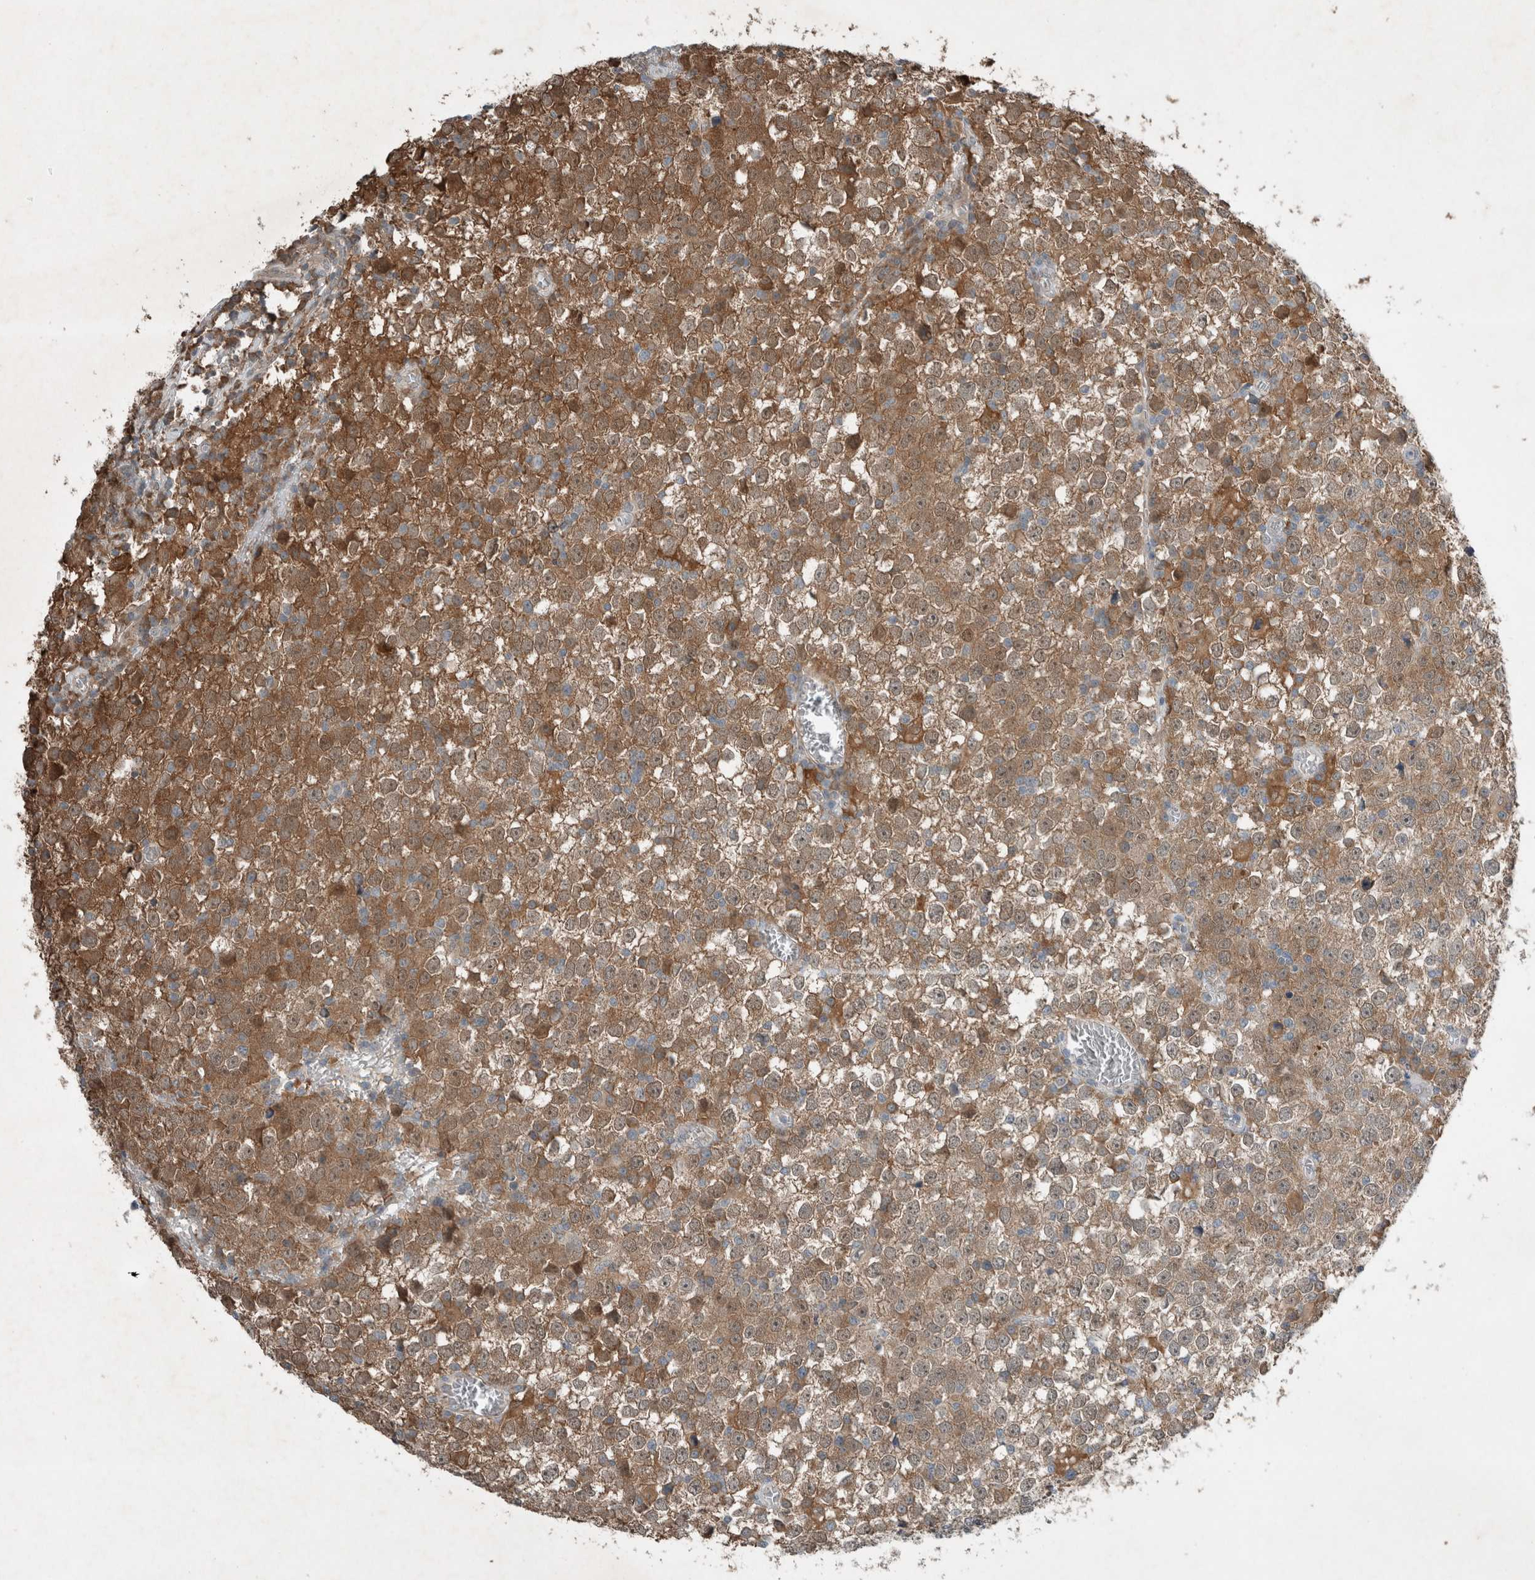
{"staining": {"intensity": "moderate", "quantity": ">75%", "location": "cytoplasmic/membranous"}, "tissue": "testis cancer", "cell_type": "Tumor cells", "image_type": "cancer", "snomed": [{"axis": "morphology", "description": "Seminoma, NOS"}, {"axis": "topography", "description": "Testis"}], "caption": "Immunohistochemical staining of human testis cancer (seminoma) shows medium levels of moderate cytoplasmic/membranous expression in approximately >75% of tumor cells. (DAB (3,3'-diaminobenzidine) IHC, brown staining for protein, blue staining for nuclei).", "gene": "RALGDS", "patient": {"sex": "male", "age": 65}}